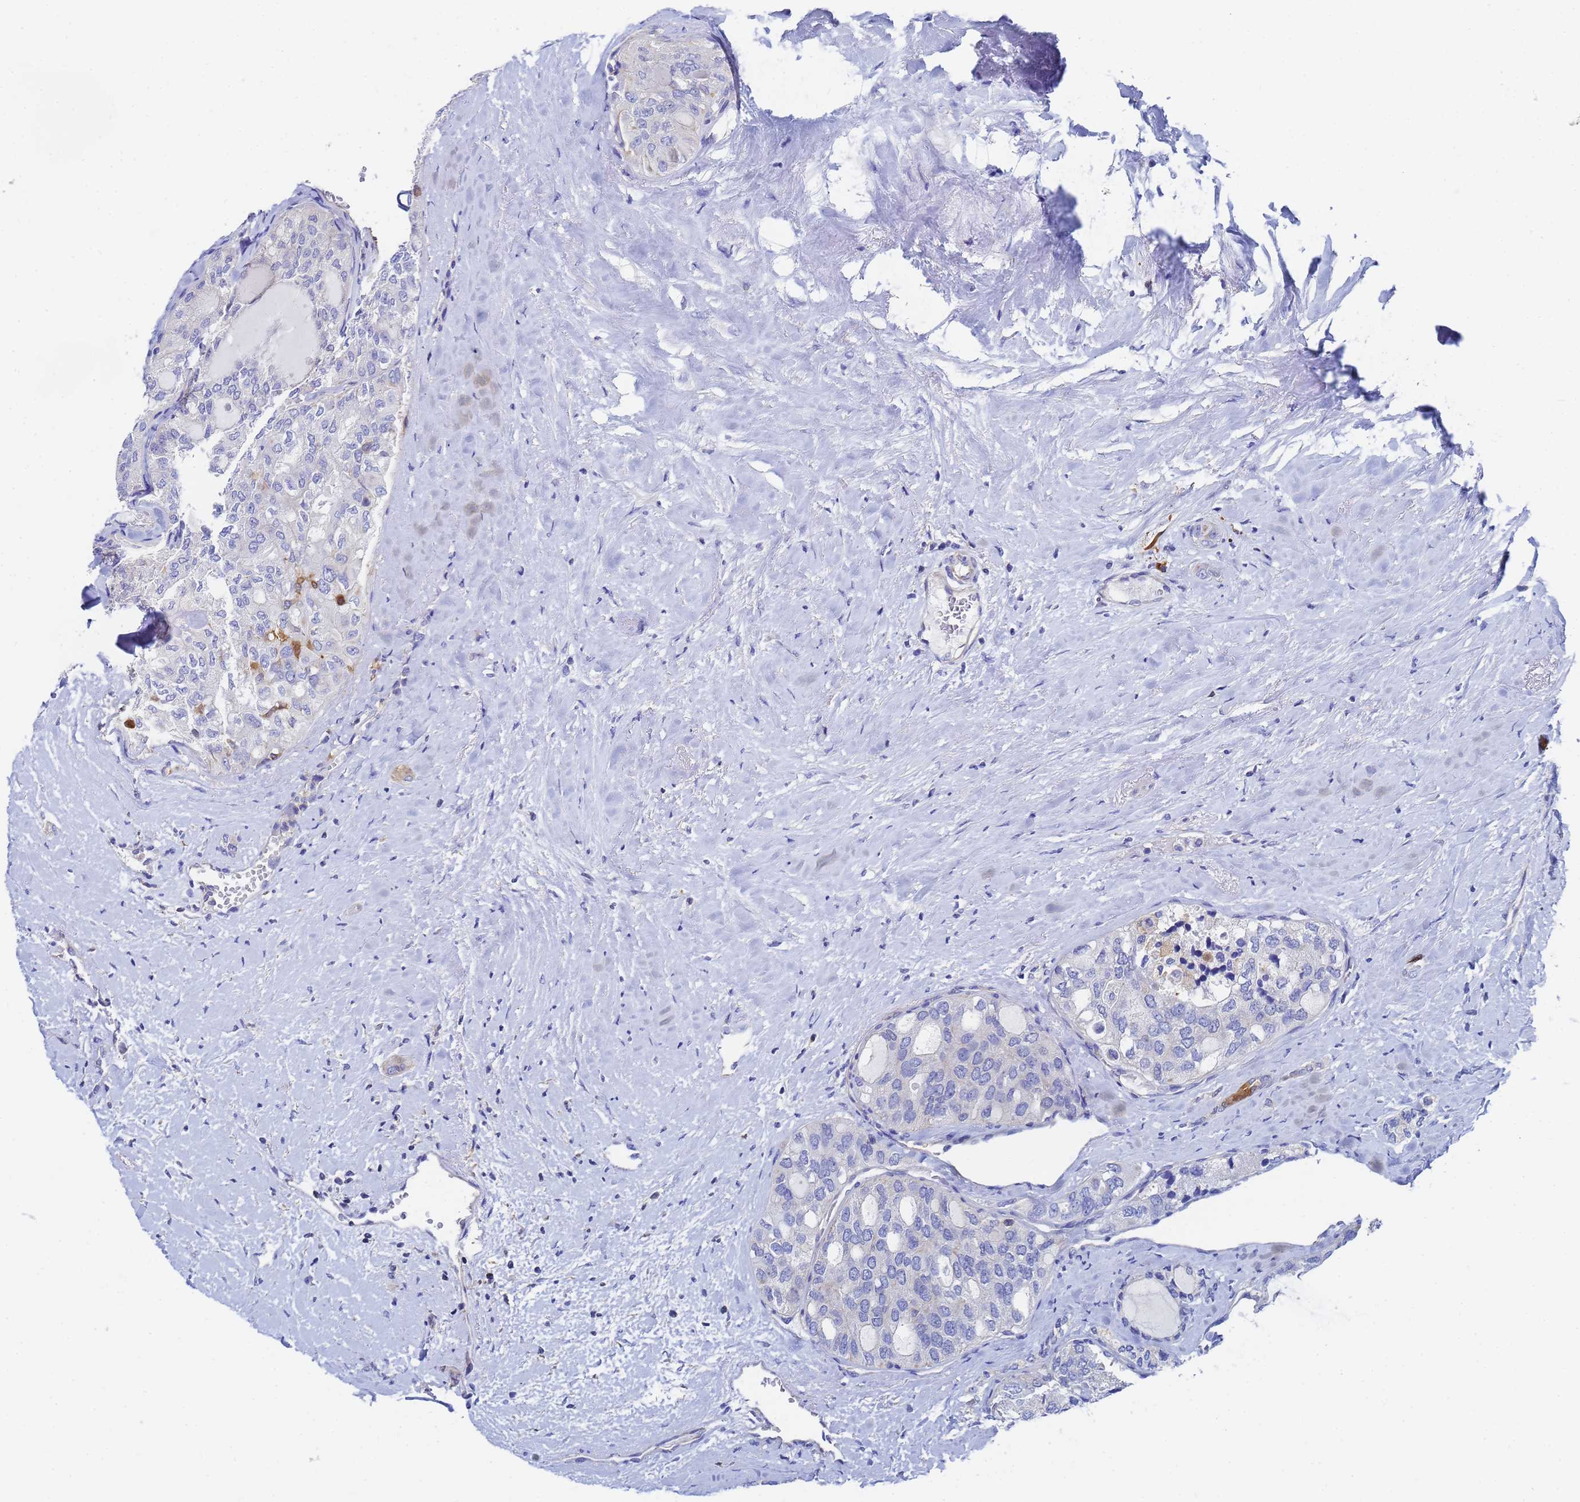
{"staining": {"intensity": "negative", "quantity": "none", "location": "none"}, "tissue": "thyroid cancer", "cell_type": "Tumor cells", "image_type": "cancer", "snomed": [{"axis": "morphology", "description": "Follicular adenoma carcinoma, NOS"}, {"axis": "topography", "description": "Thyroid gland"}], "caption": "Thyroid cancer (follicular adenoma carcinoma) was stained to show a protein in brown. There is no significant expression in tumor cells.", "gene": "GCHFR", "patient": {"sex": "male", "age": 75}}